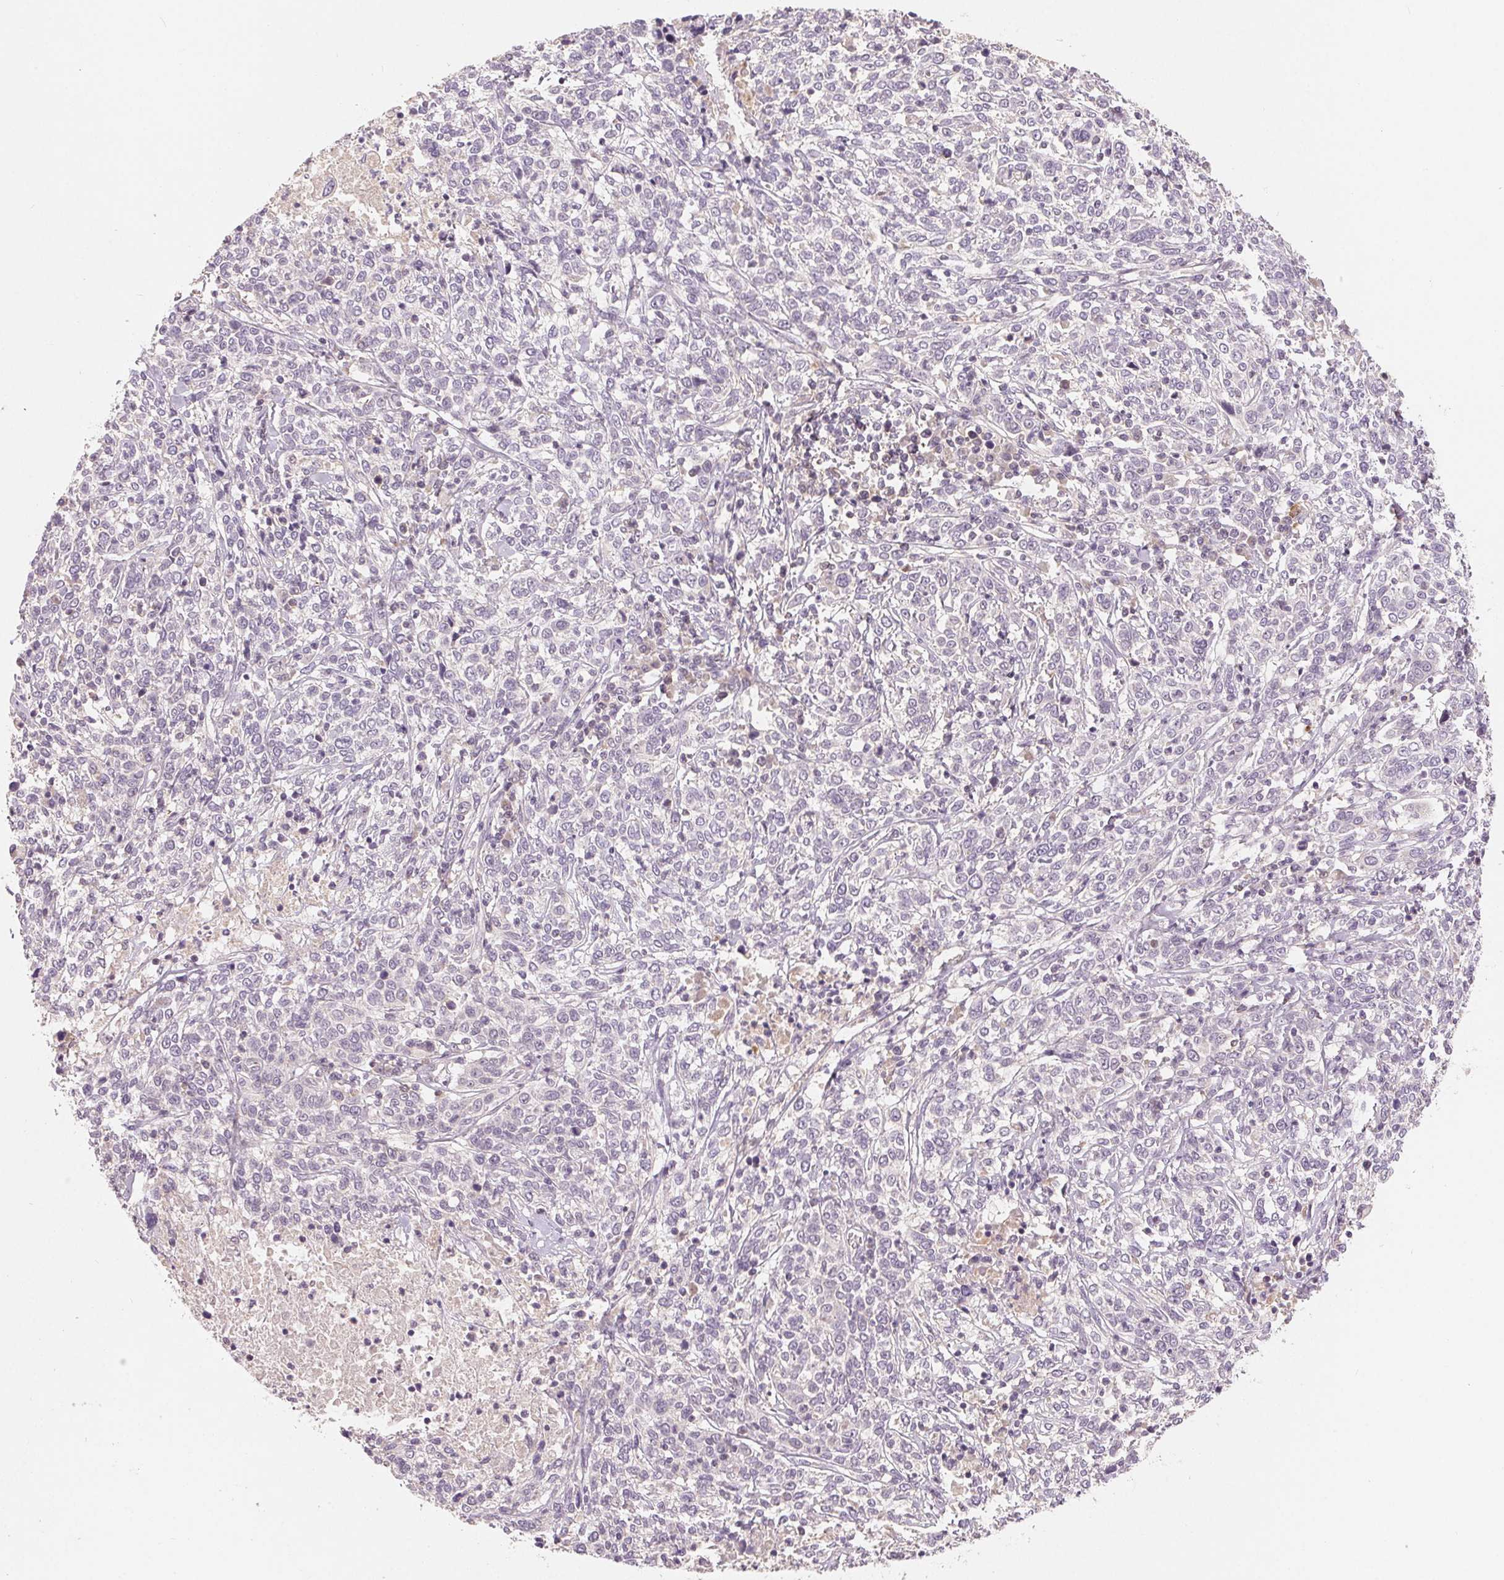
{"staining": {"intensity": "negative", "quantity": "none", "location": "none"}, "tissue": "cervical cancer", "cell_type": "Tumor cells", "image_type": "cancer", "snomed": [{"axis": "morphology", "description": "Squamous cell carcinoma, NOS"}, {"axis": "topography", "description": "Cervix"}], "caption": "This is an IHC histopathology image of cervical squamous cell carcinoma. There is no positivity in tumor cells.", "gene": "AQP8", "patient": {"sex": "female", "age": 46}}